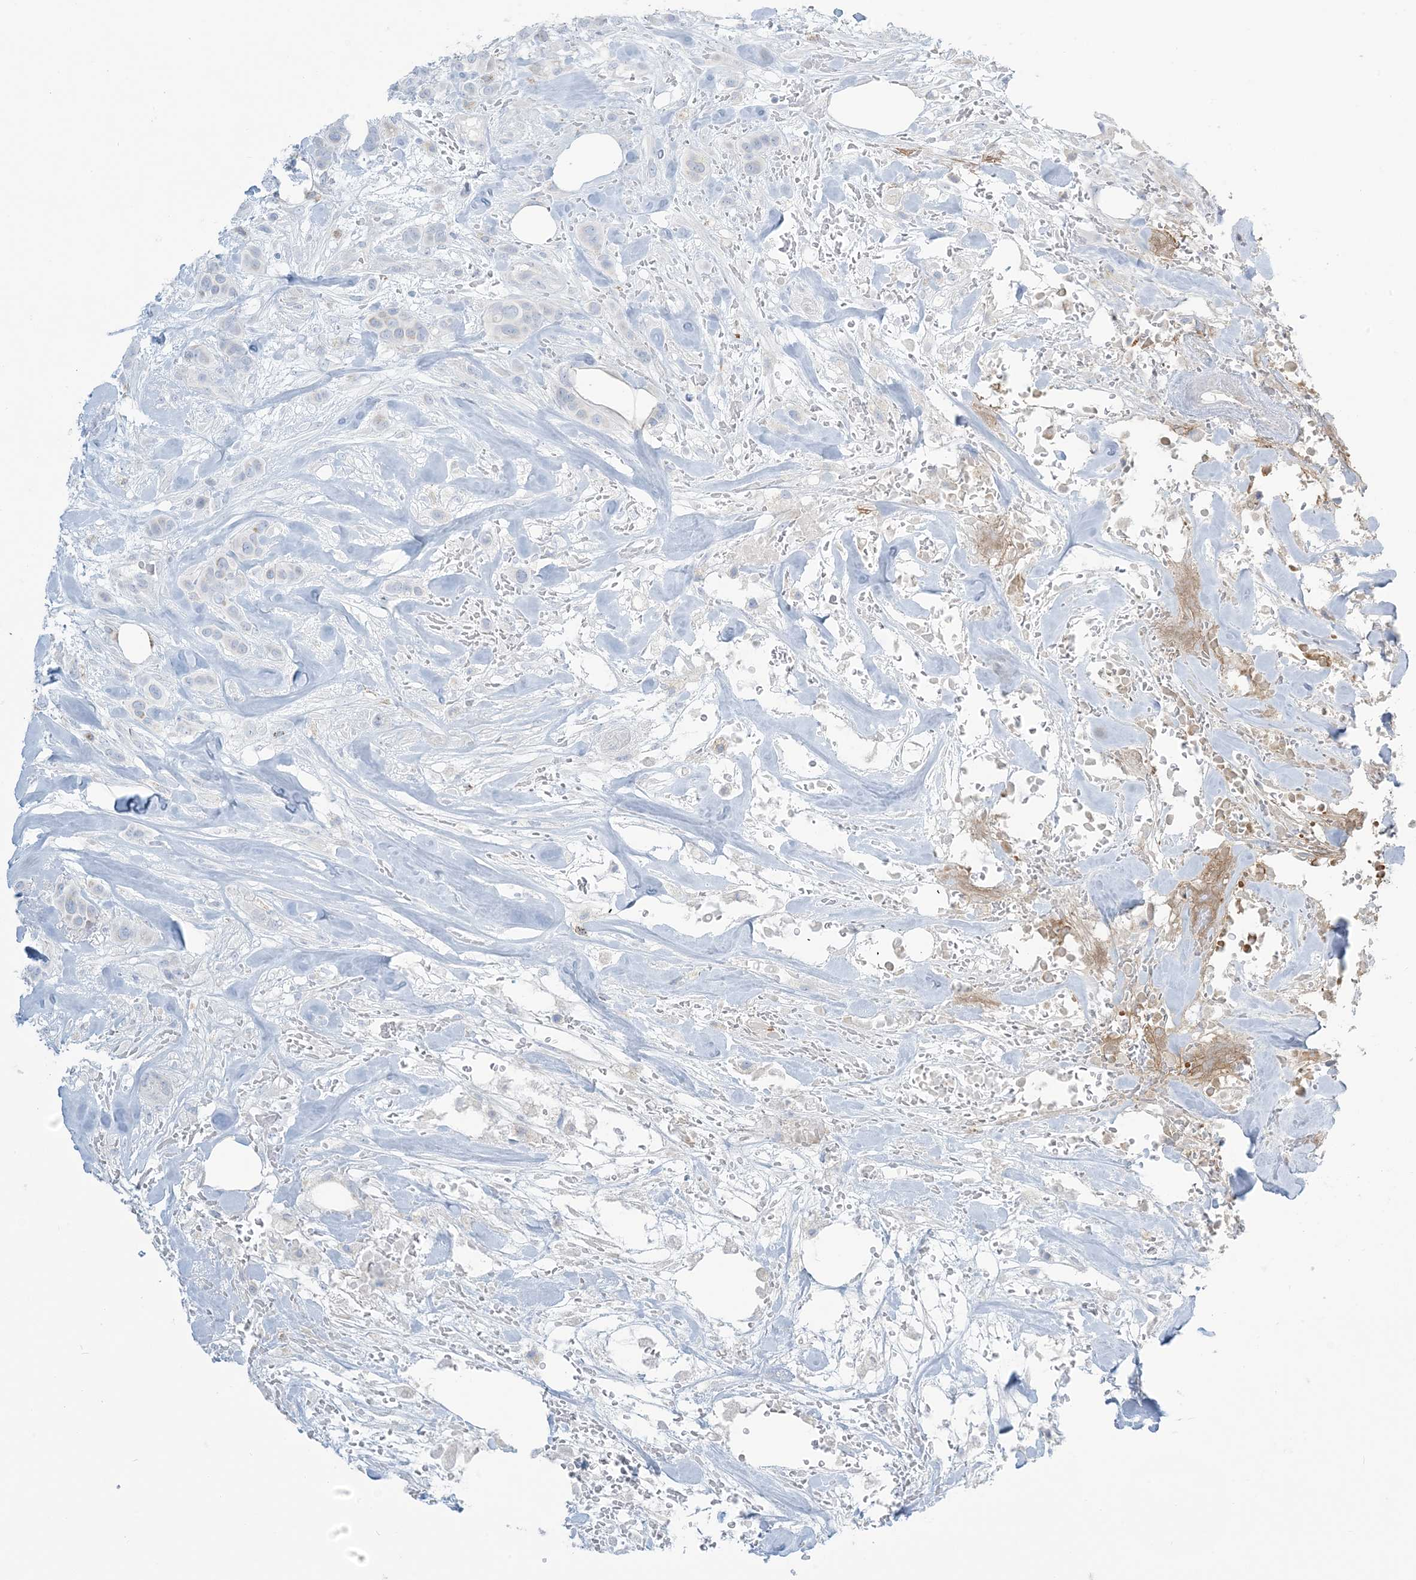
{"staining": {"intensity": "negative", "quantity": "none", "location": "none"}, "tissue": "breast cancer", "cell_type": "Tumor cells", "image_type": "cancer", "snomed": [{"axis": "morphology", "description": "Lobular carcinoma"}, {"axis": "topography", "description": "Breast"}], "caption": "DAB (3,3'-diaminobenzidine) immunohistochemical staining of human breast cancer displays no significant expression in tumor cells.", "gene": "ZDHHC4", "patient": {"sex": "female", "age": 51}}